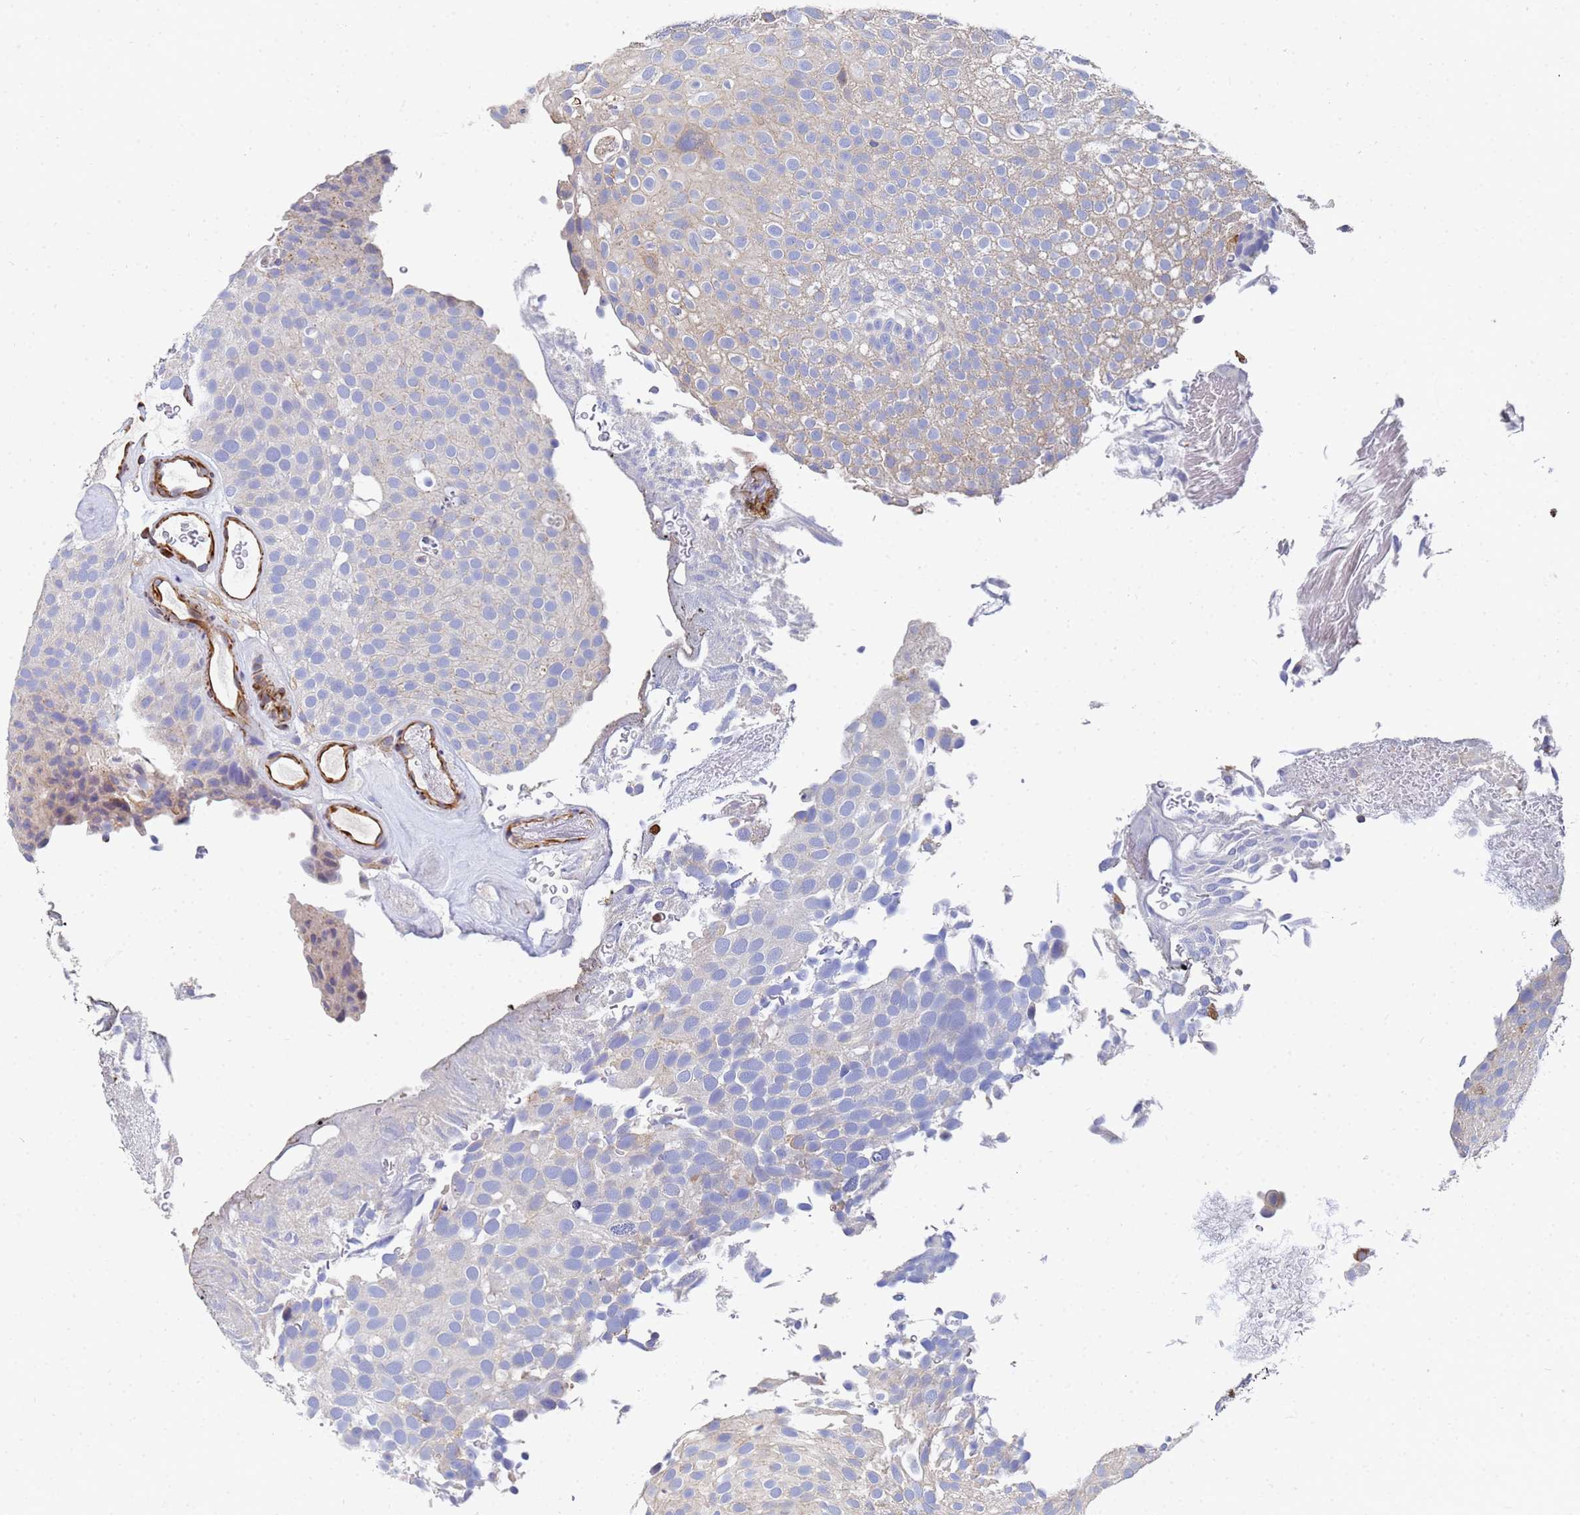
{"staining": {"intensity": "negative", "quantity": "none", "location": "none"}, "tissue": "urothelial cancer", "cell_type": "Tumor cells", "image_type": "cancer", "snomed": [{"axis": "morphology", "description": "Urothelial carcinoma, Low grade"}, {"axis": "topography", "description": "Urinary bladder"}], "caption": "This is an immunohistochemistry (IHC) image of urothelial carcinoma (low-grade). There is no positivity in tumor cells.", "gene": "SYT13", "patient": {"sex": "male", "age": 78}}